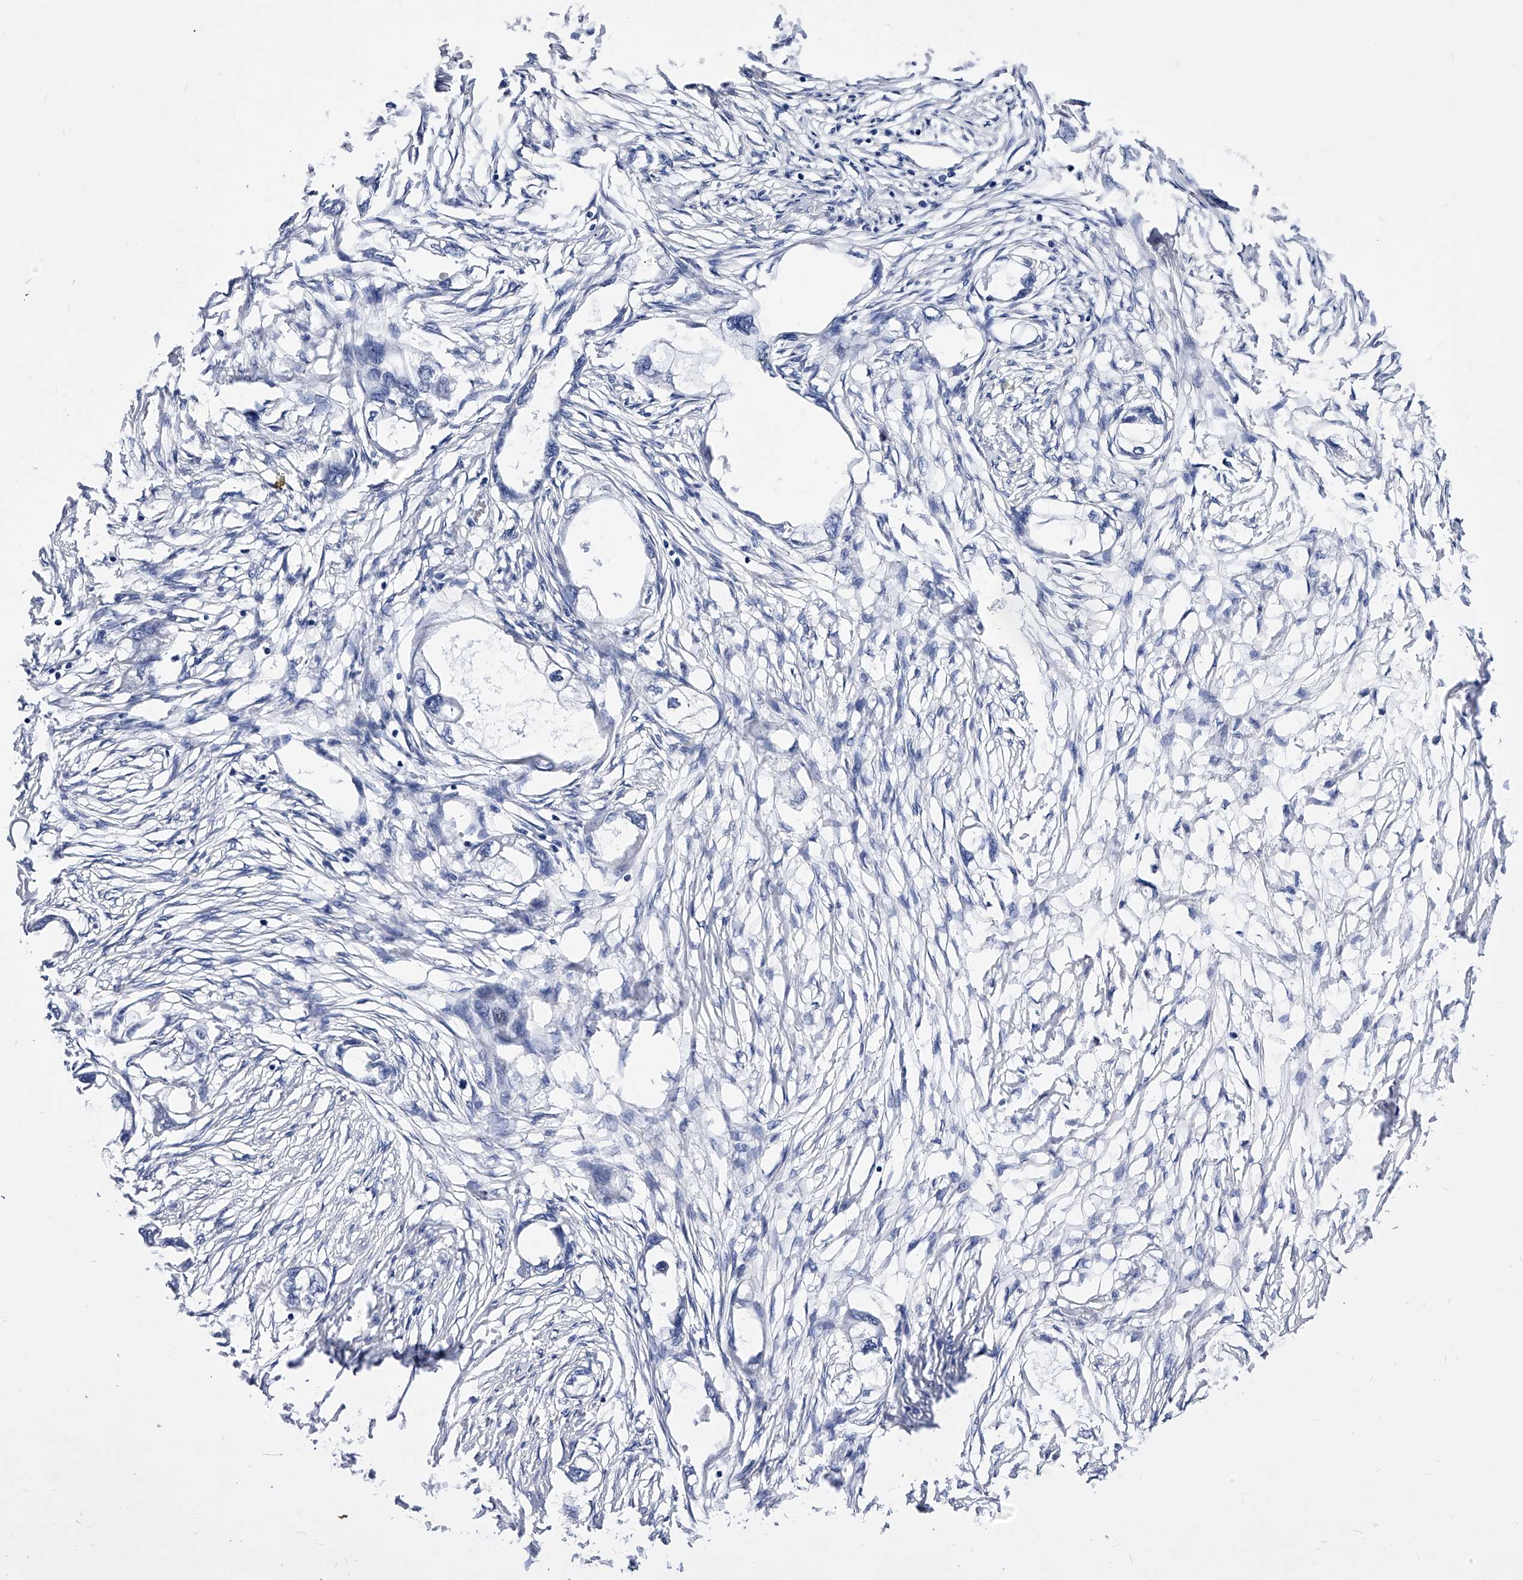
{"staining": {"intensity": "negative", "quantity": "none", "location": "none"}, "tissue": "endometrial cancer", "cell_type": "Tumor cells", "image_type": "cancer", "snomed": [{"axis": "morphology", "description": "Adenocarcinoma, NOS"}, {"axis": "morphology", "description": "Adenocarcinoma, metastatic, NOS"}, {"axis": "topography", "description": "Adipose tissue"}, {"axis": "topography", "description": "Endometrium"}], "caption": "Tumor cells are negative for protein expression in human metastatic adenocarcinoma (endometrial).", "gene": "ZNF529", "patient": {"sex": "female", "age": 67}}